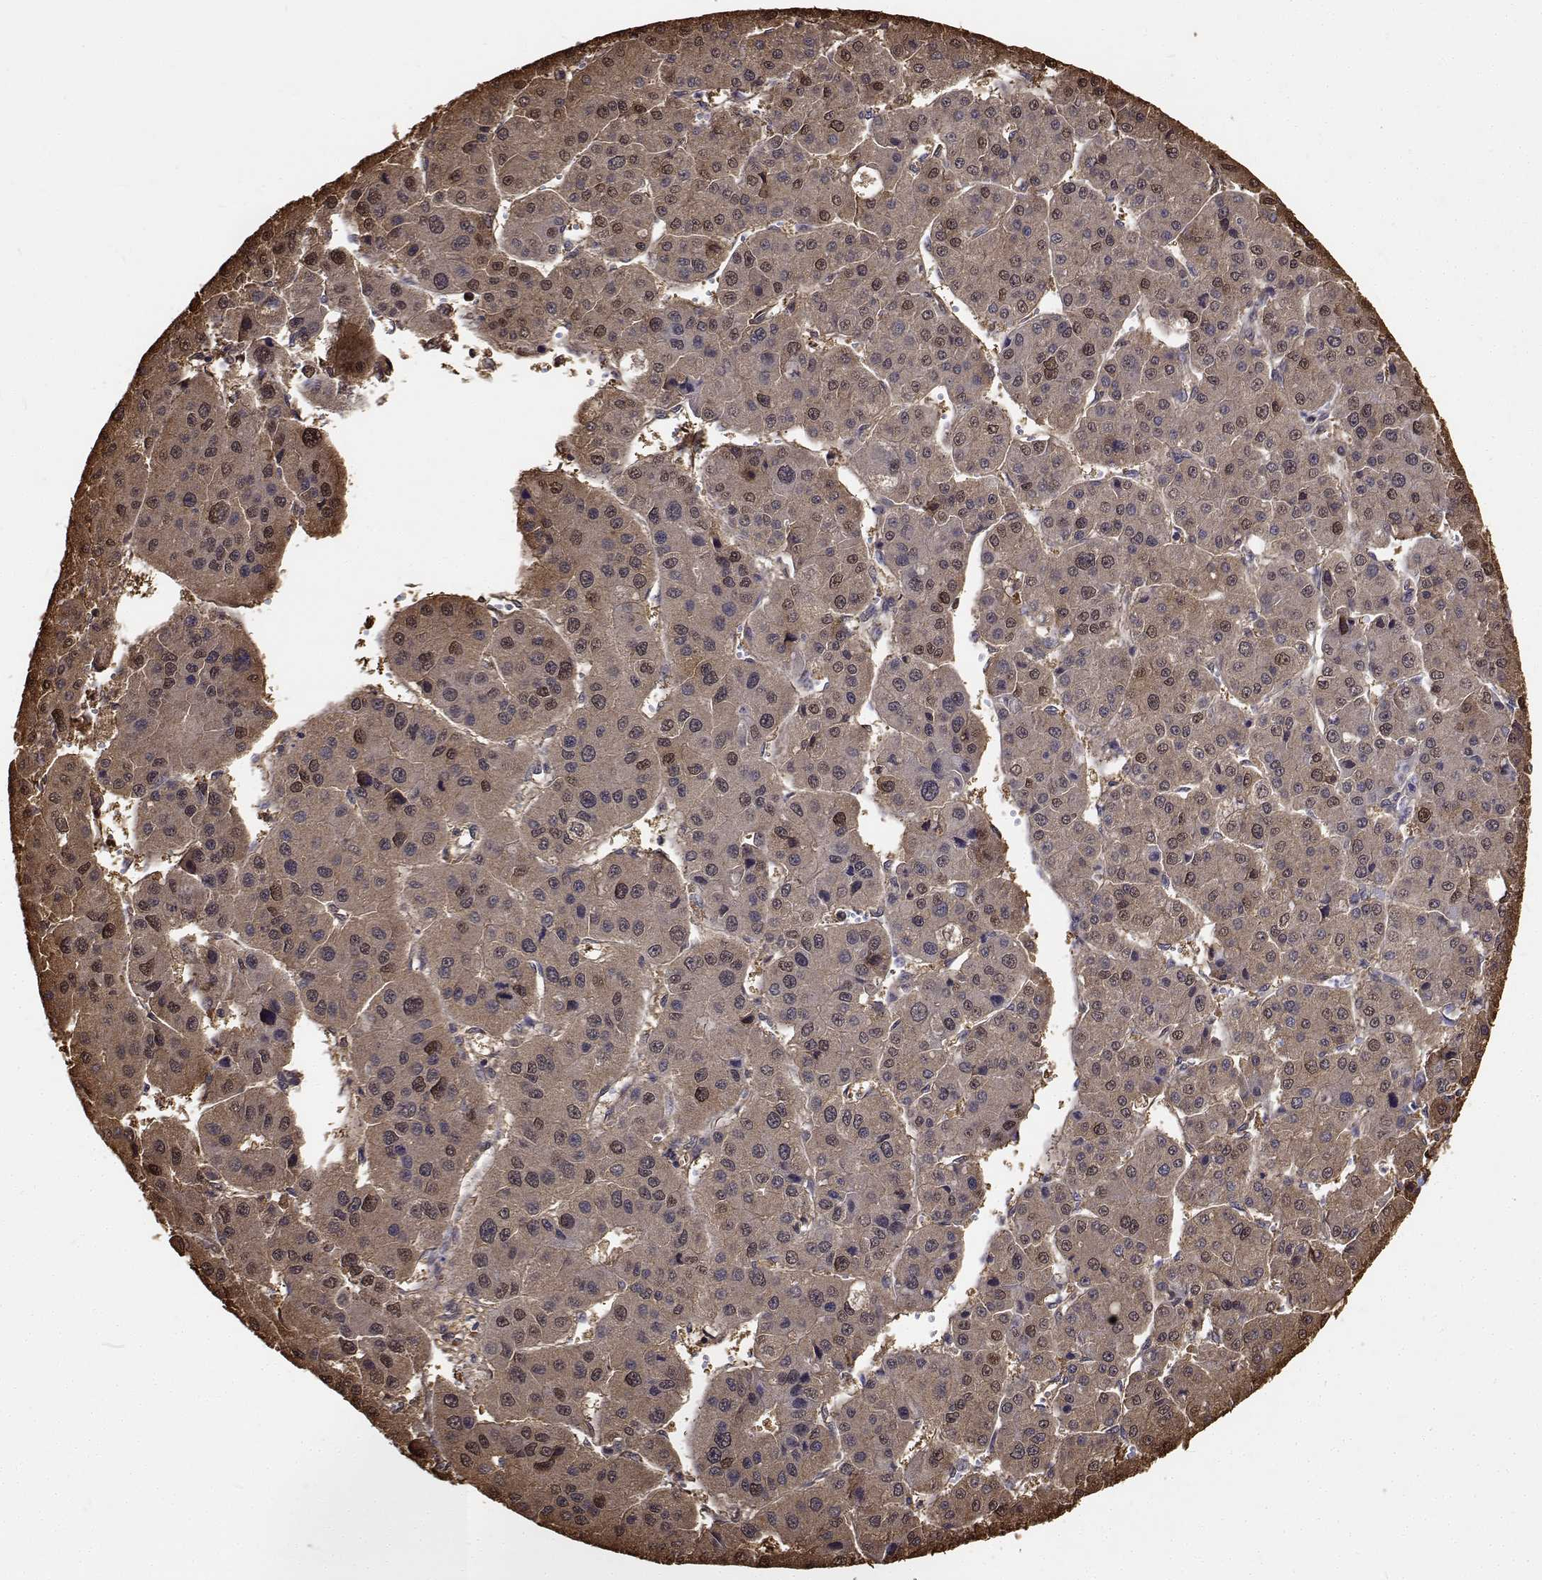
{"staining": {"intensity": "moderate", "quantity": ">75%", "location": "cytoplasmic/membranous,nuclear"}, "tissue": "liver cancer", "cell_type": "Tumor cells", "image_type": "cancer", "snomed": [{"axis": "morphology", "description": "Carcinoma, Hepatocellular, NOS"}, {"axis": "topography", "description": "Liver"}], "caption": "Human liver hepatocellular carcinoma stained with a brown dye displays moderate cytoplasmic/membranous and nuclear positive staining in approximately >75% of tumor cells.", "gene": "PCID2", "patient": {"sex": "male", "age": 73}}